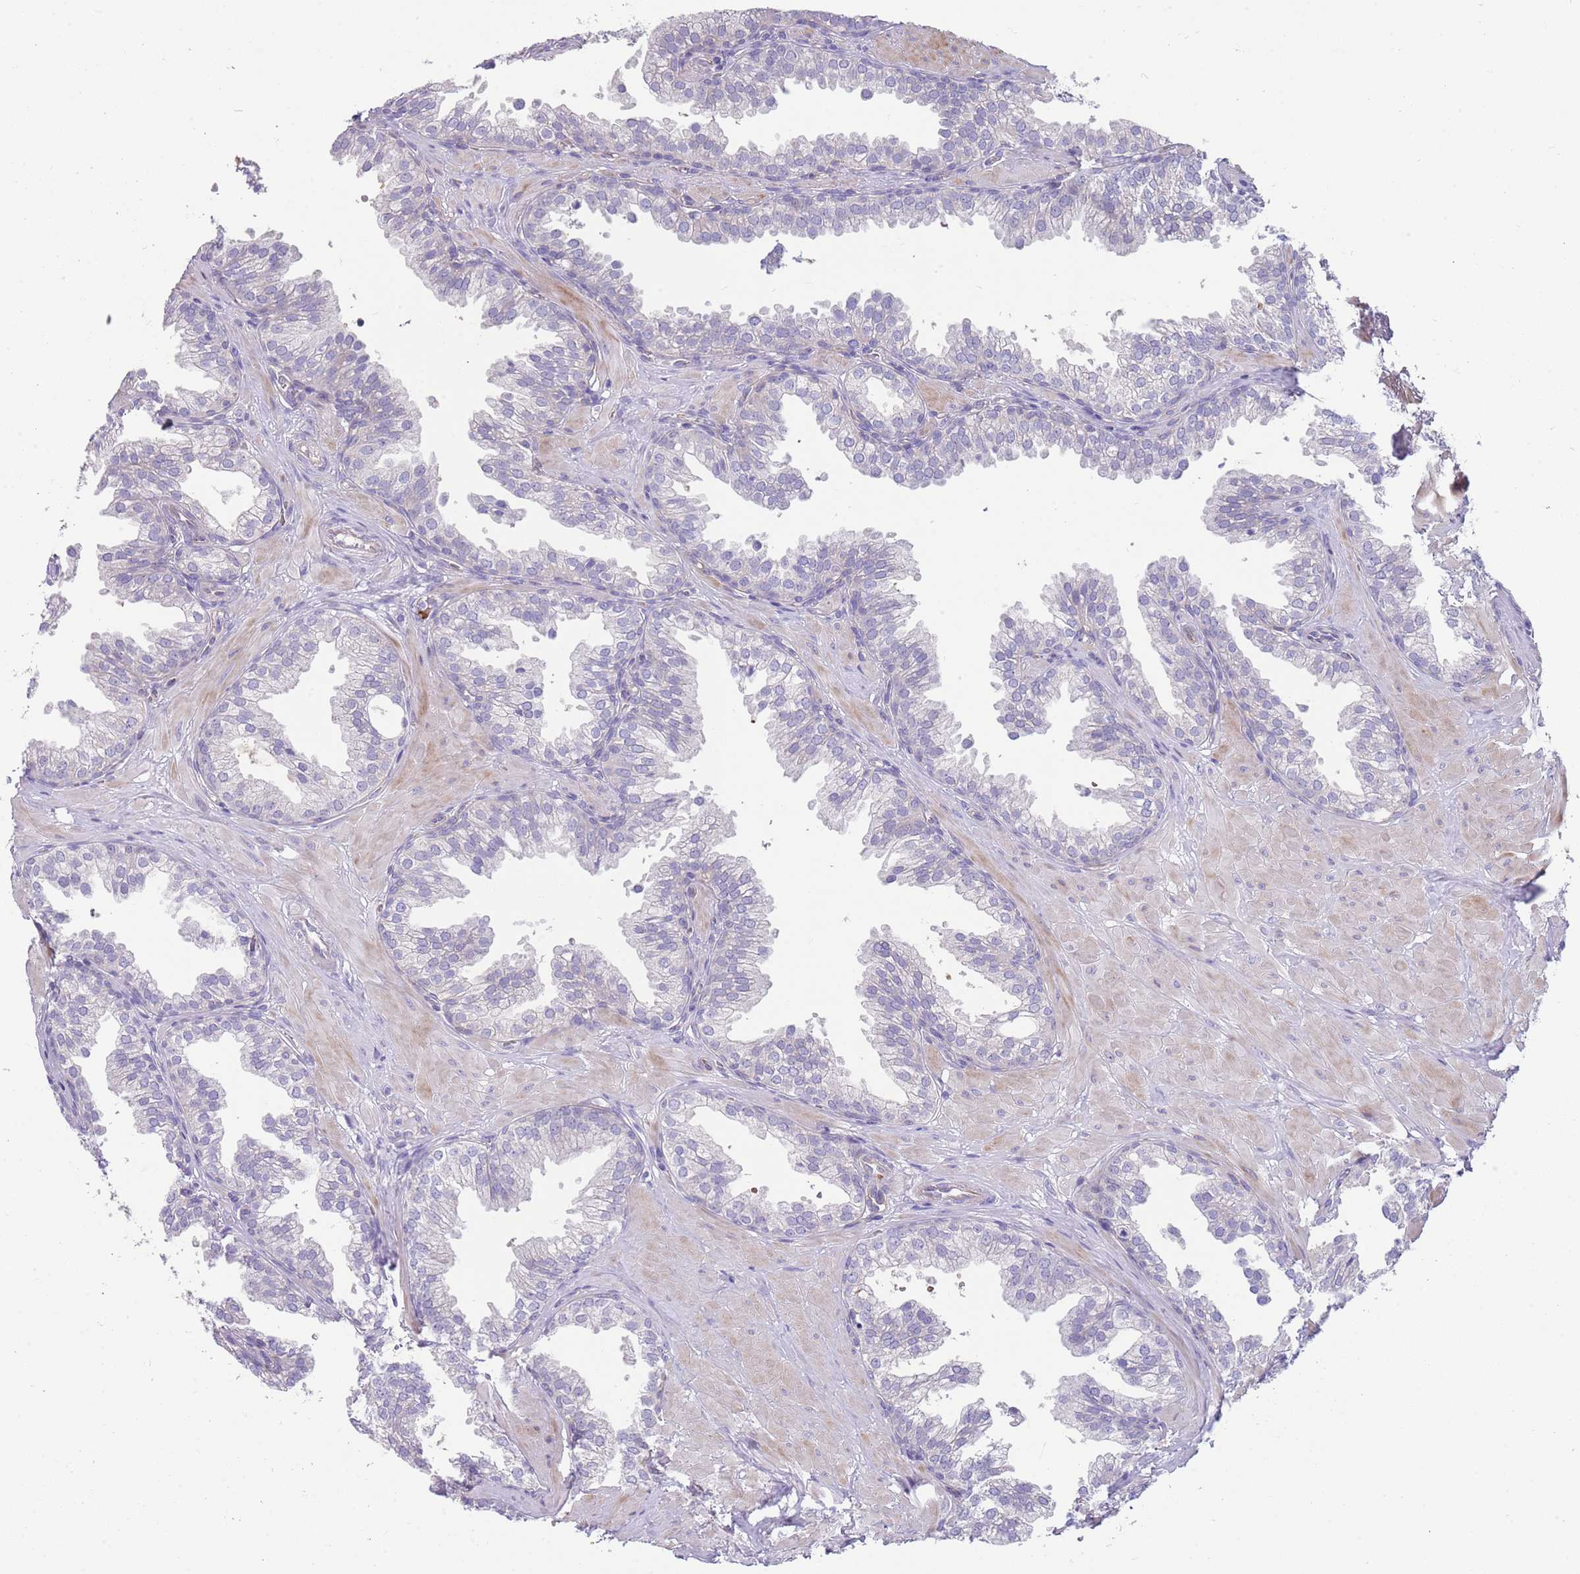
{"staining": {"intensity": "negative", "quantity": "none", "location": "none"}, "tissue": "prostate", "cell_type": "Glandular cells", "image_type": "normal", "snomed": [{"axis": "morphology", "description": "Normal tissue, NOS"}, {"axis": "topography", "description": "Prostate"}, {"axis": "topography", "description": "Peripheral nerve tissue"}], "caption": "This is a image of immunohistochemistry staining of normal prostate, which shows no expression in glandular cells. Brightfield microscopy of immunohistochemistry stained with DAB (3,3'-diaminobenzidine) (brown) and hematoxylin (blue), captured at high magnification.", "gene": "ZNF14", "patient": {"sex": "male", "age": 55}}